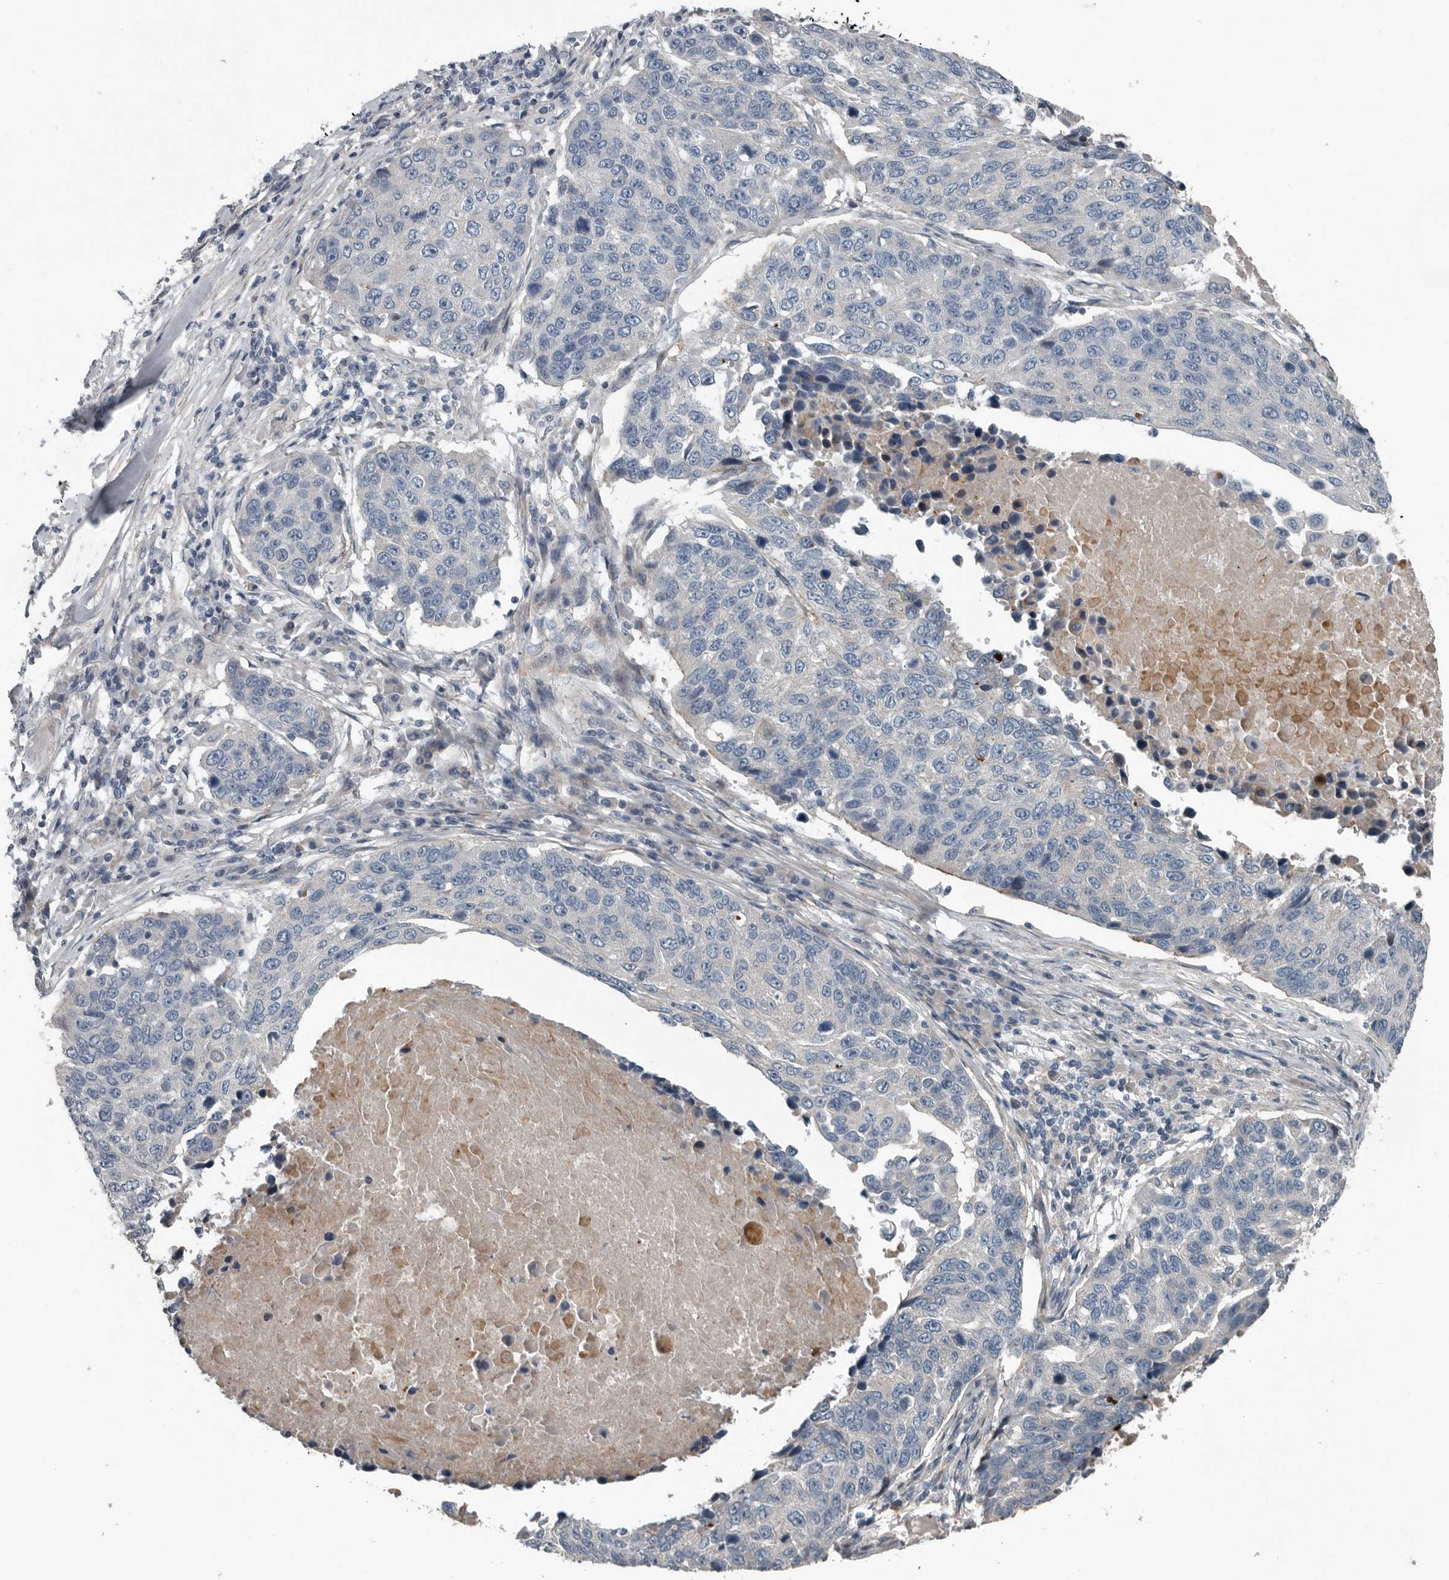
{"staining": {"intensity": "negative", "quantity": "none", "location": "none"}, "tissue": "lung cancer", "cell_type": "Tumor cells", "image_type": "cancer", "snomed": [{"axis": "morphology", "description": "Squamous cell carcinoma, NOS"}, {"axis": "topography", "description": "Lung"}], "caption": "IHC micrograph of neoplastic tissue: human lung cancer (squamous cell carcinoma) stained with DAB (3,3'-diaminobenzidine) displays no significant protein staining in tumor cells.", "gene": "DPY19L4", "patient": {"sex": "male", "age": 66}}